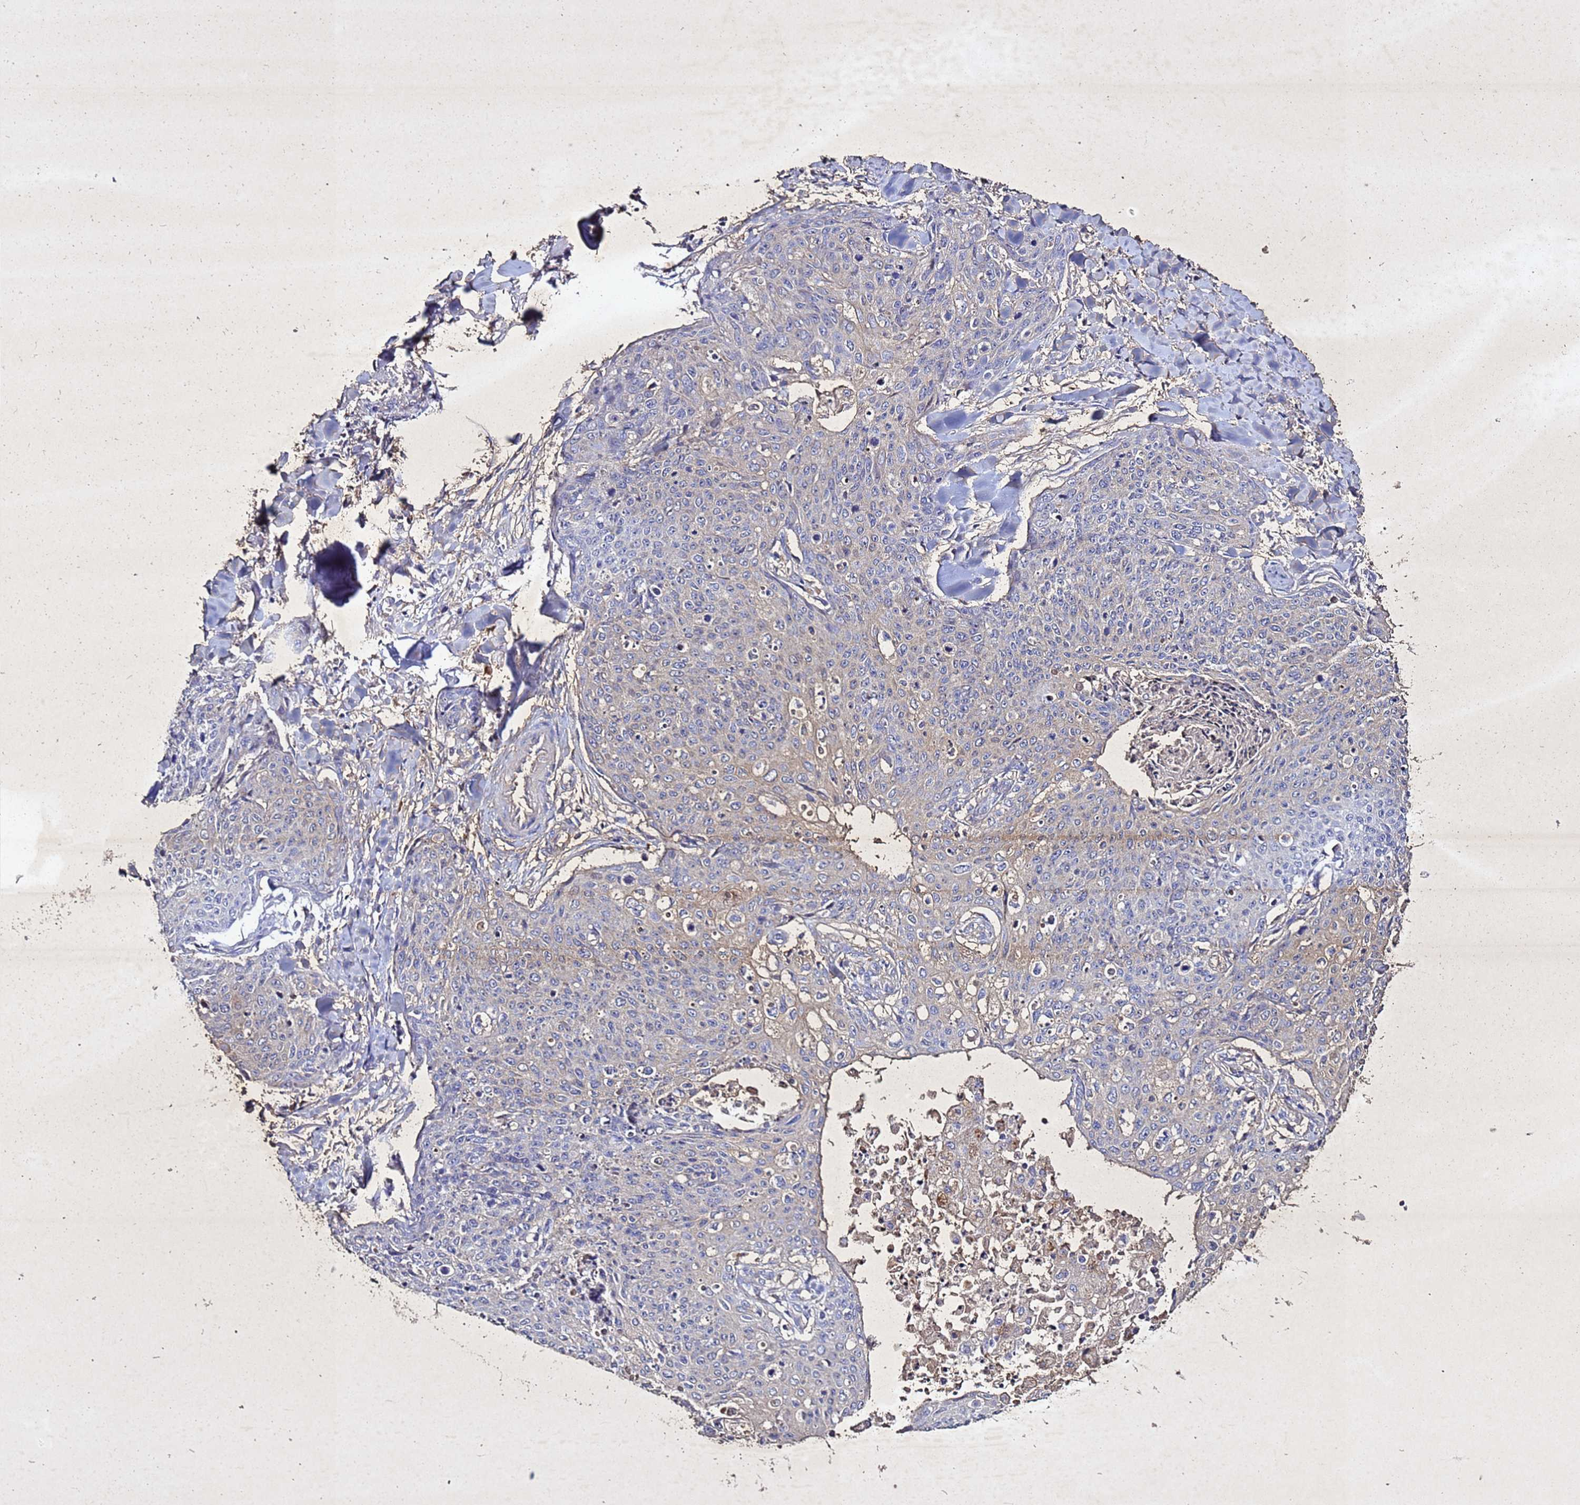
{"staining": {"intensity": "weak", "quantity": "<25%", "location": "cytoplasmic/membranous"}, "tissue": "skin cancer", "cell_type": "Tumor cells", "image_type": "cancer", "snomed": [{"axis": "morphology", "description": "Squamous cell carcinoma, NOS"}, {"axis": "topography", "description": "Skin"}, {"axis": "topography", "description": "Vulva"}], "caption": "Tumor cells are negative for protein expression in human skin squamous cell carcinoma.", "gene": "SV2B", "patient": {"sex": "female", "age": 85}}